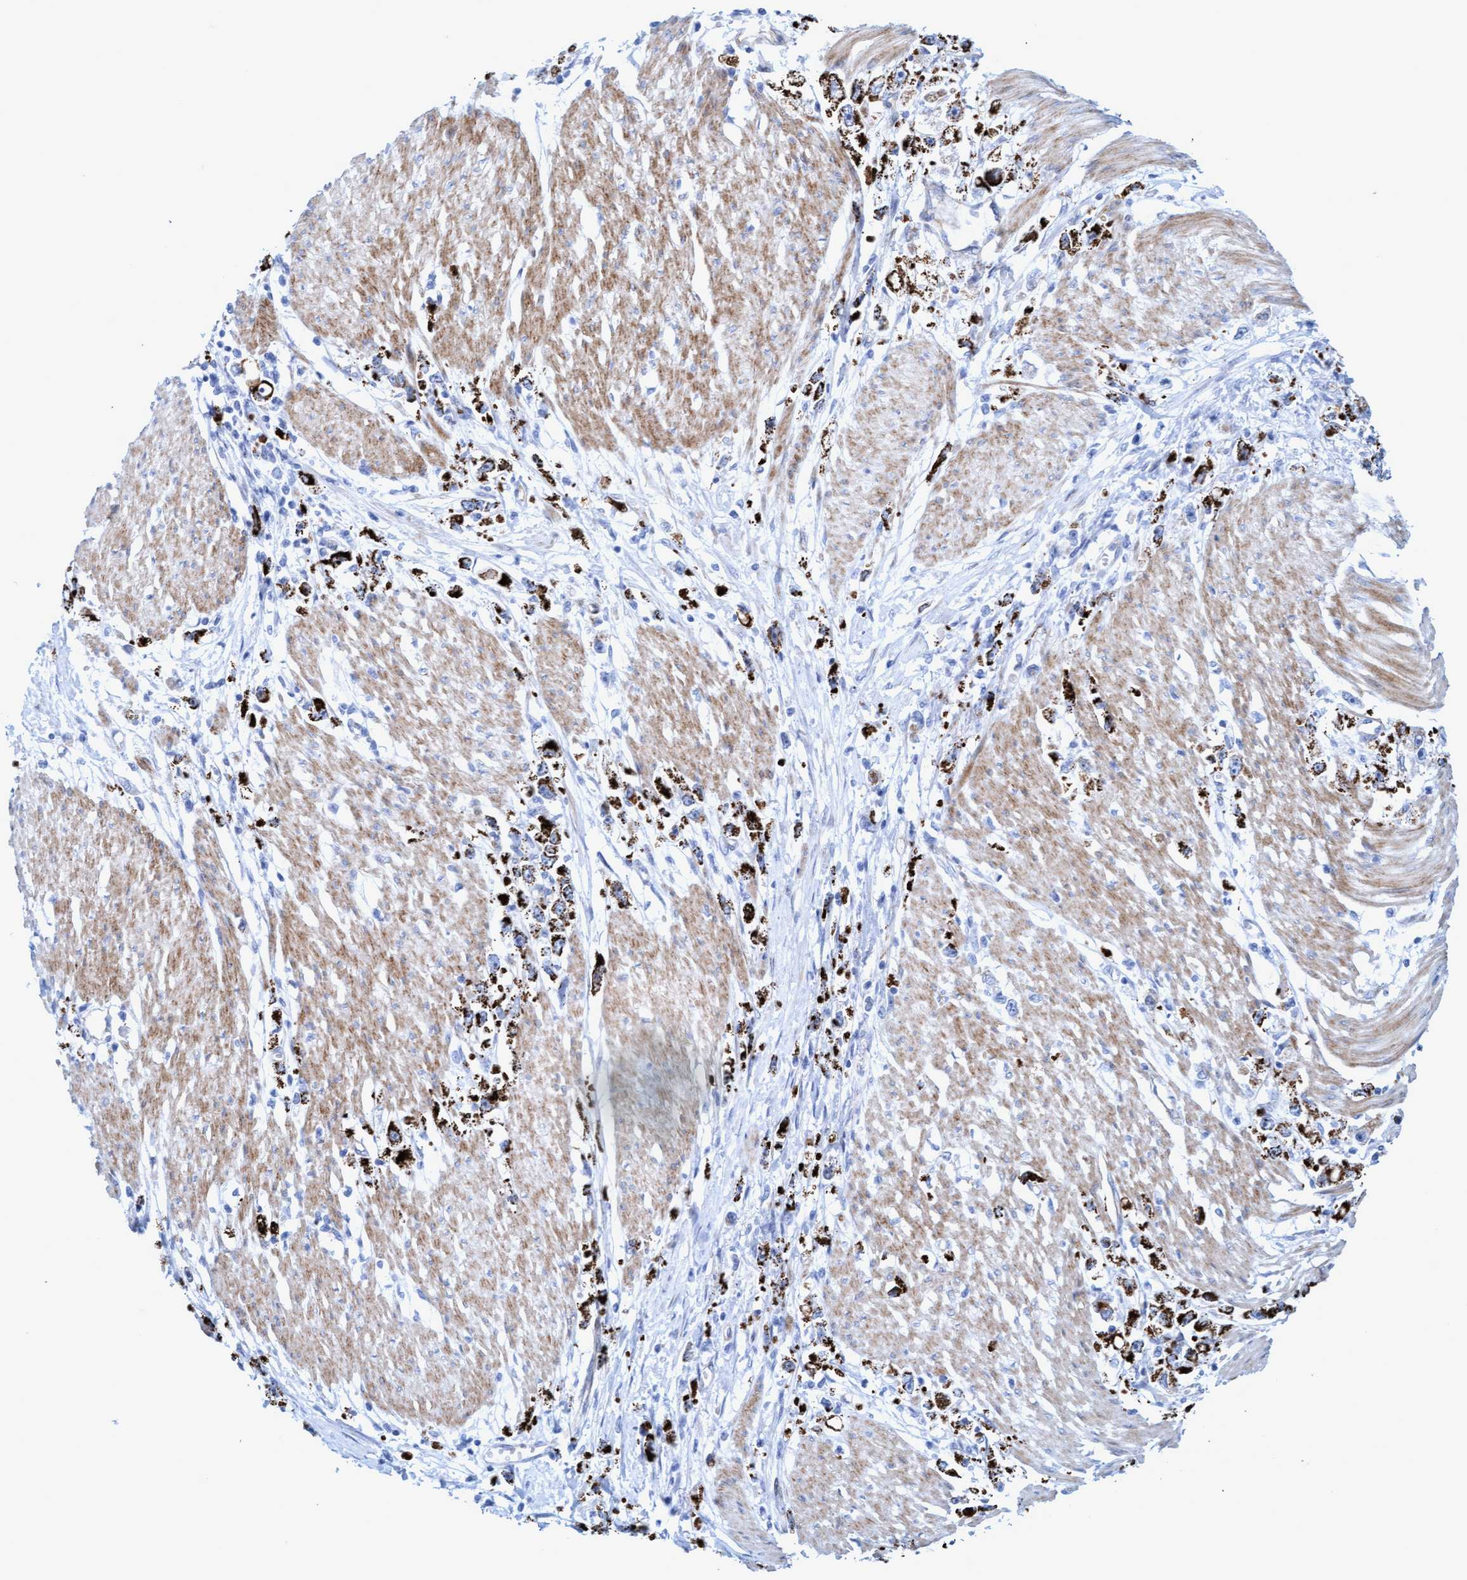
{"staining": {"intensity": "strong", "quantity": ">75%", "location": "cytoplasmic/membranous"}, "tissue": "stomach cancer", "cell_type": "Tumor cells", "image_type": "cancer", "snomed": [{"axis": "morphology", "description": "Adenocarcinoma, NOS"}, {"axis": "topography", "description": "Stomach"}], "caption": "Strong cytoplasmic/membranous expression for a protein is present in about >75% of tumor cells of stomach cancer using immunohistochemistry.", "gene": "MTFR1", "patient": {"sex": "female", "age": 59}}